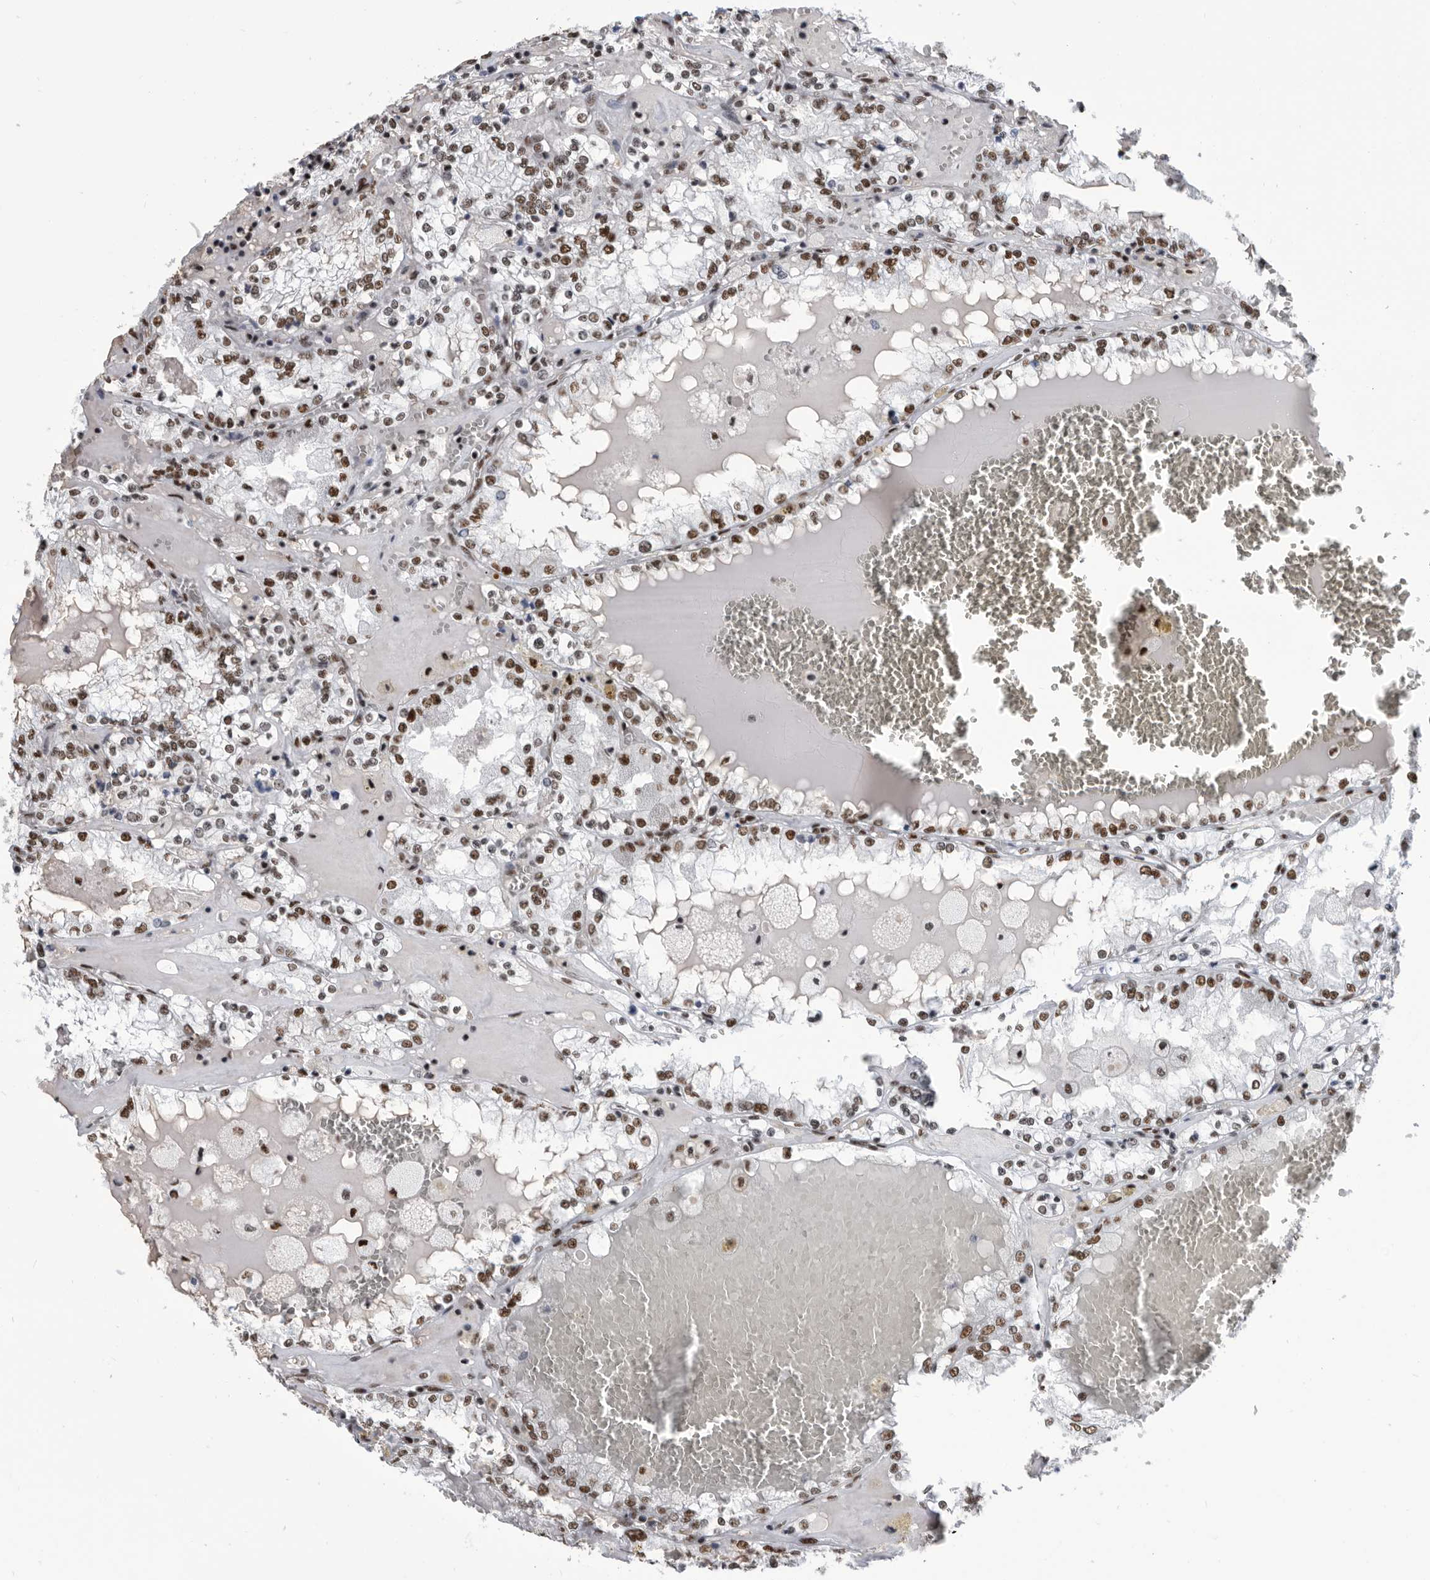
{"staining": {"intensity": "strong", "quantity": ">75%", "location": "nuclear"}, "tissue": "renal cancer", "cell_type": "Tumor cells", "image_type": "cancer", "snomed": [{"axis": "morphology", "description": "Adenocarcinoma, NOS"}, {"axis": "topography", "description": "Kidney"}], "caption": "This micrograph reveals immunohistochemistry (IHC) staining of adenocarcinoma (renal), with high strong nuclear positivity in approximately >75% of tumor cells.", "gene": "SF3A1", "patient": {"sex": "female", "age": 56}}